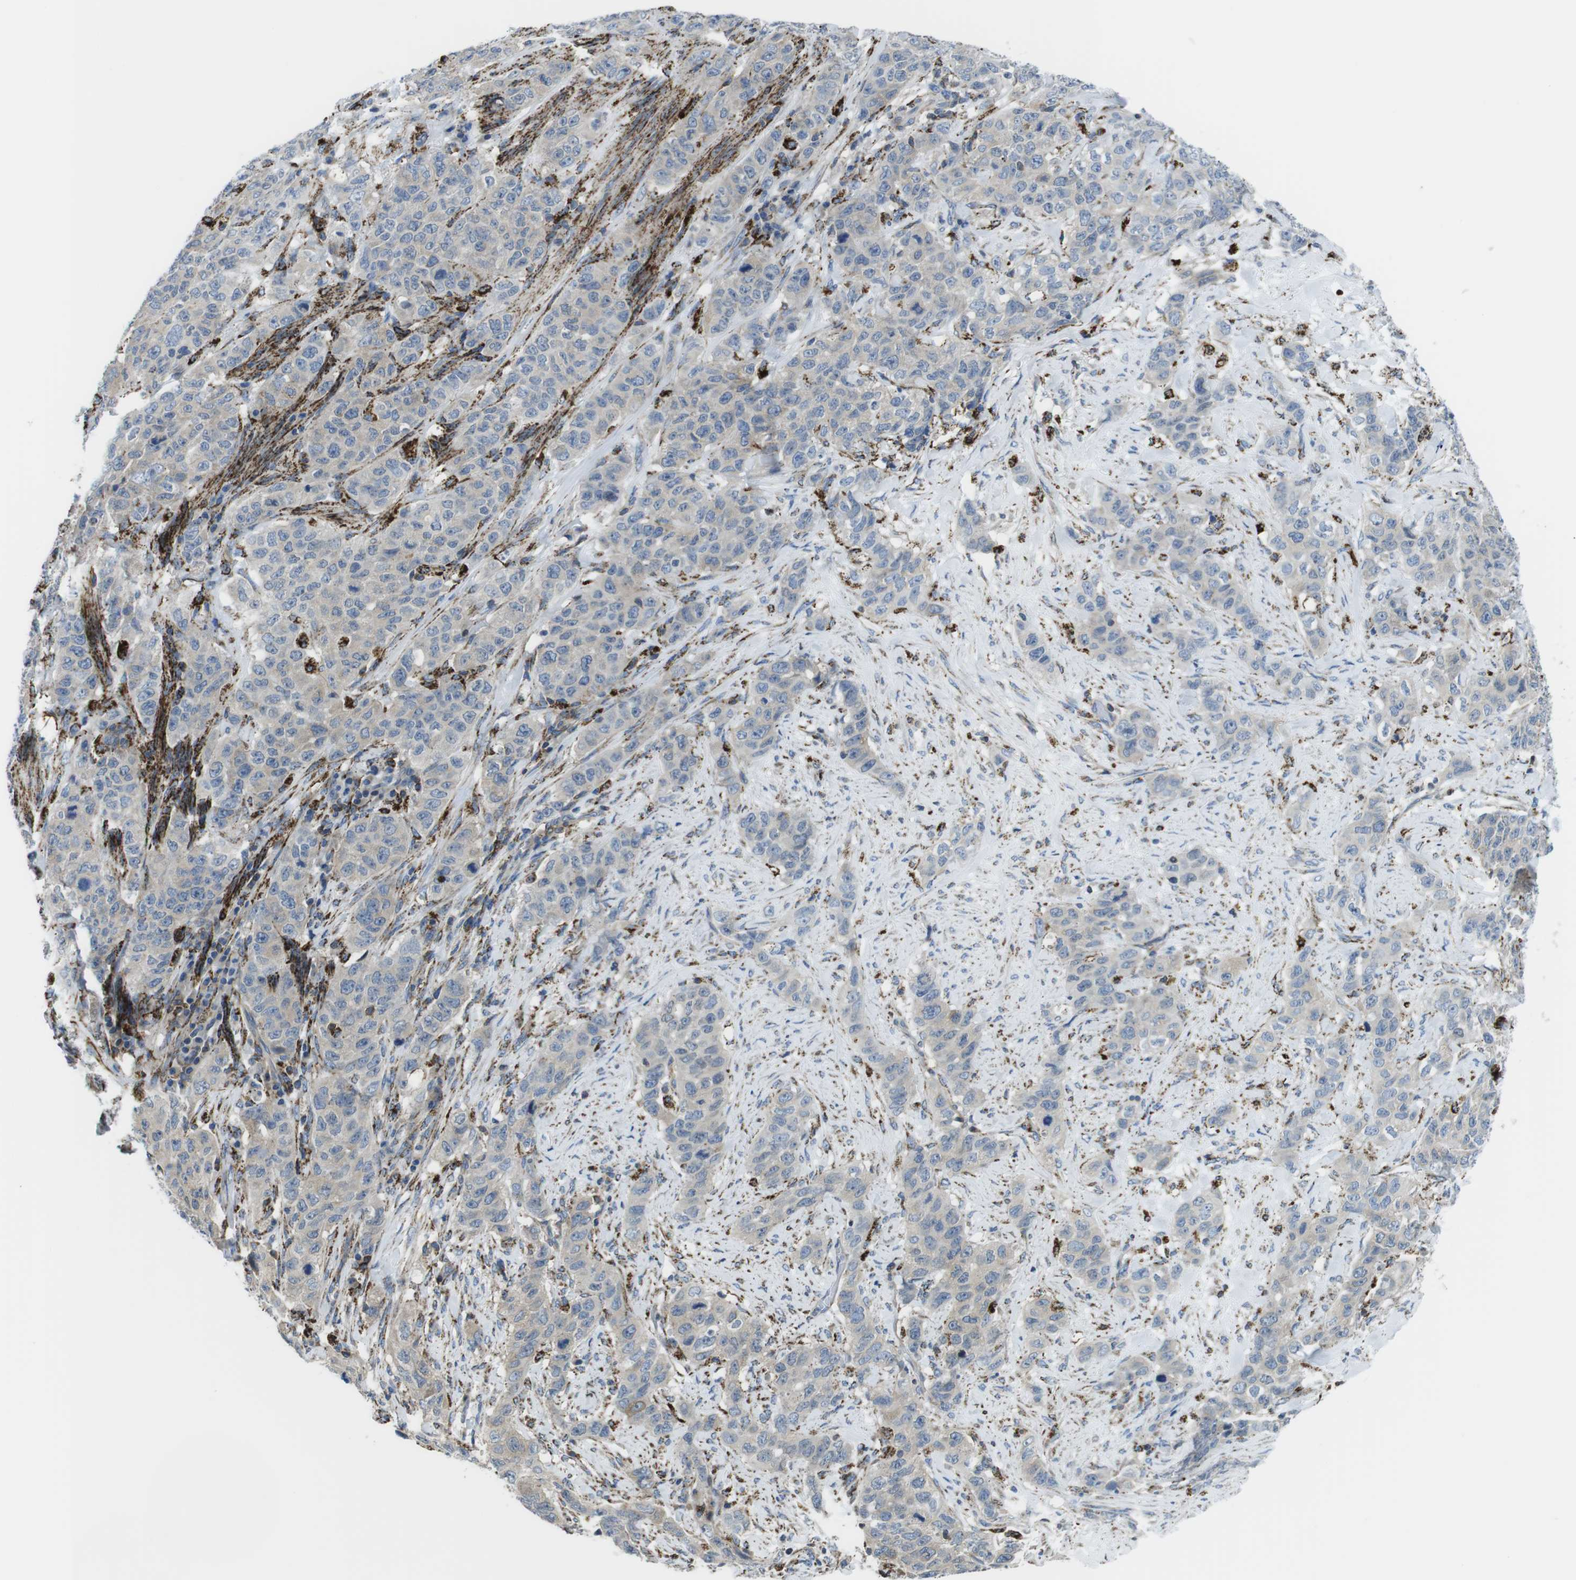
{"staining": {"intensity": "negative", "quantity": "none", "location": "none"}, "tissue": "stomach cancer", "cell_type": "Tumor cells", "image_type": "cancer", "snomed": [{"axis": "morphology", "description": "Adenocarcinoma, NOS"}, {"axis": "topography", "description": "Stomach"}], "caption": "The immunohistochemistry histopathology image has no significant staining in tumor cells of adenocarcinoma (stomach) tissue.", "gene": "KCNE3", "patient": {"sex": "male", "age": 48}}